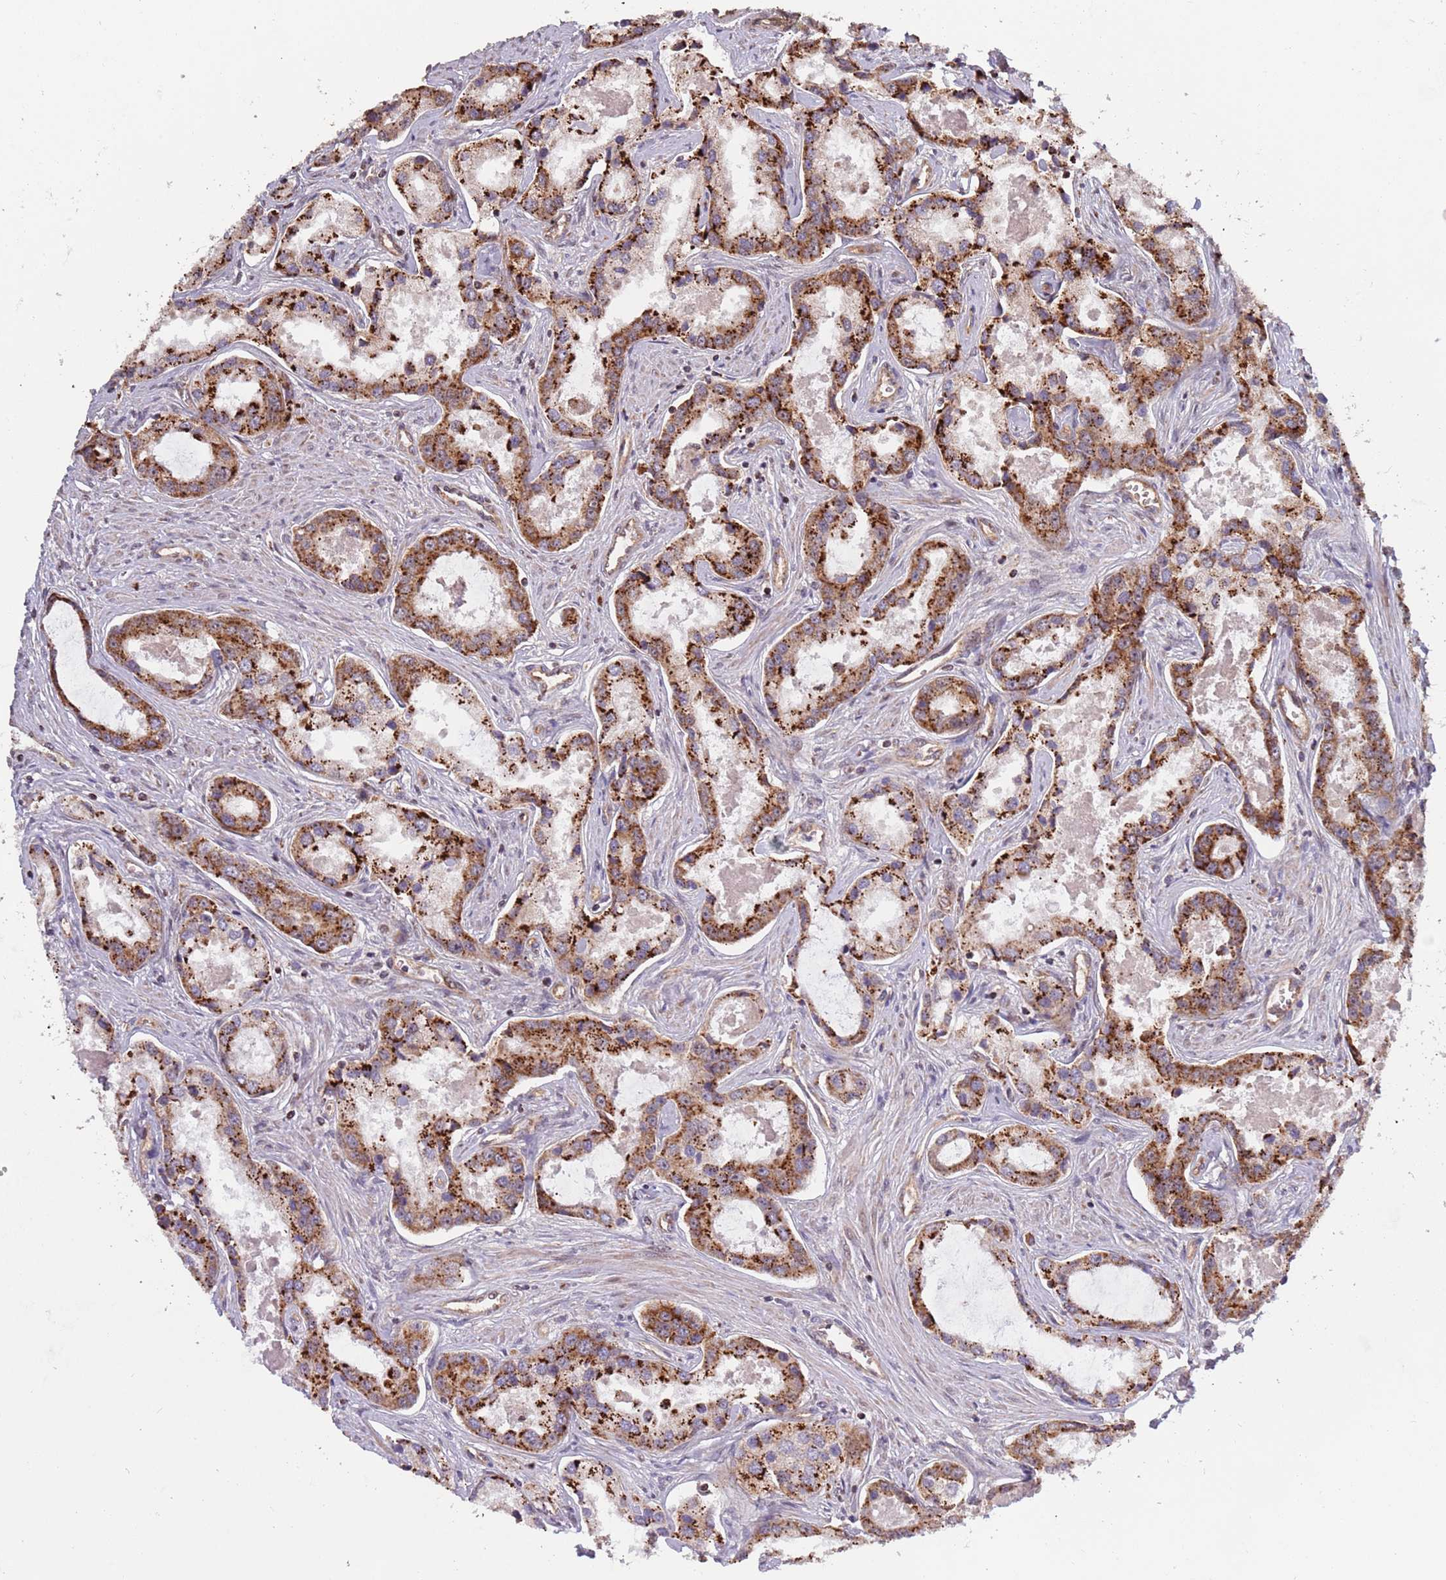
{"staining": {"intensity": "strong", "quantity": "25%-75%", "location": "cytoplasmic/membranous"}, "tissue": "prostate cancer", "cell_type": "Tumor cells", "image_type": "cancer", "snomed": [{"axis": "morphology", "description": "Adenocarcinoma, Low grade"}, {"axis": "topography", "description": "Prostate"}], "caption": "Protein analysis of prostate cancer tissue reveals strong cytoplasmic/membranous staining in approximately 25%-75% of tumor cells.", "gene": "DCHS1", "patient": {"sex": "male", "age": 68}}